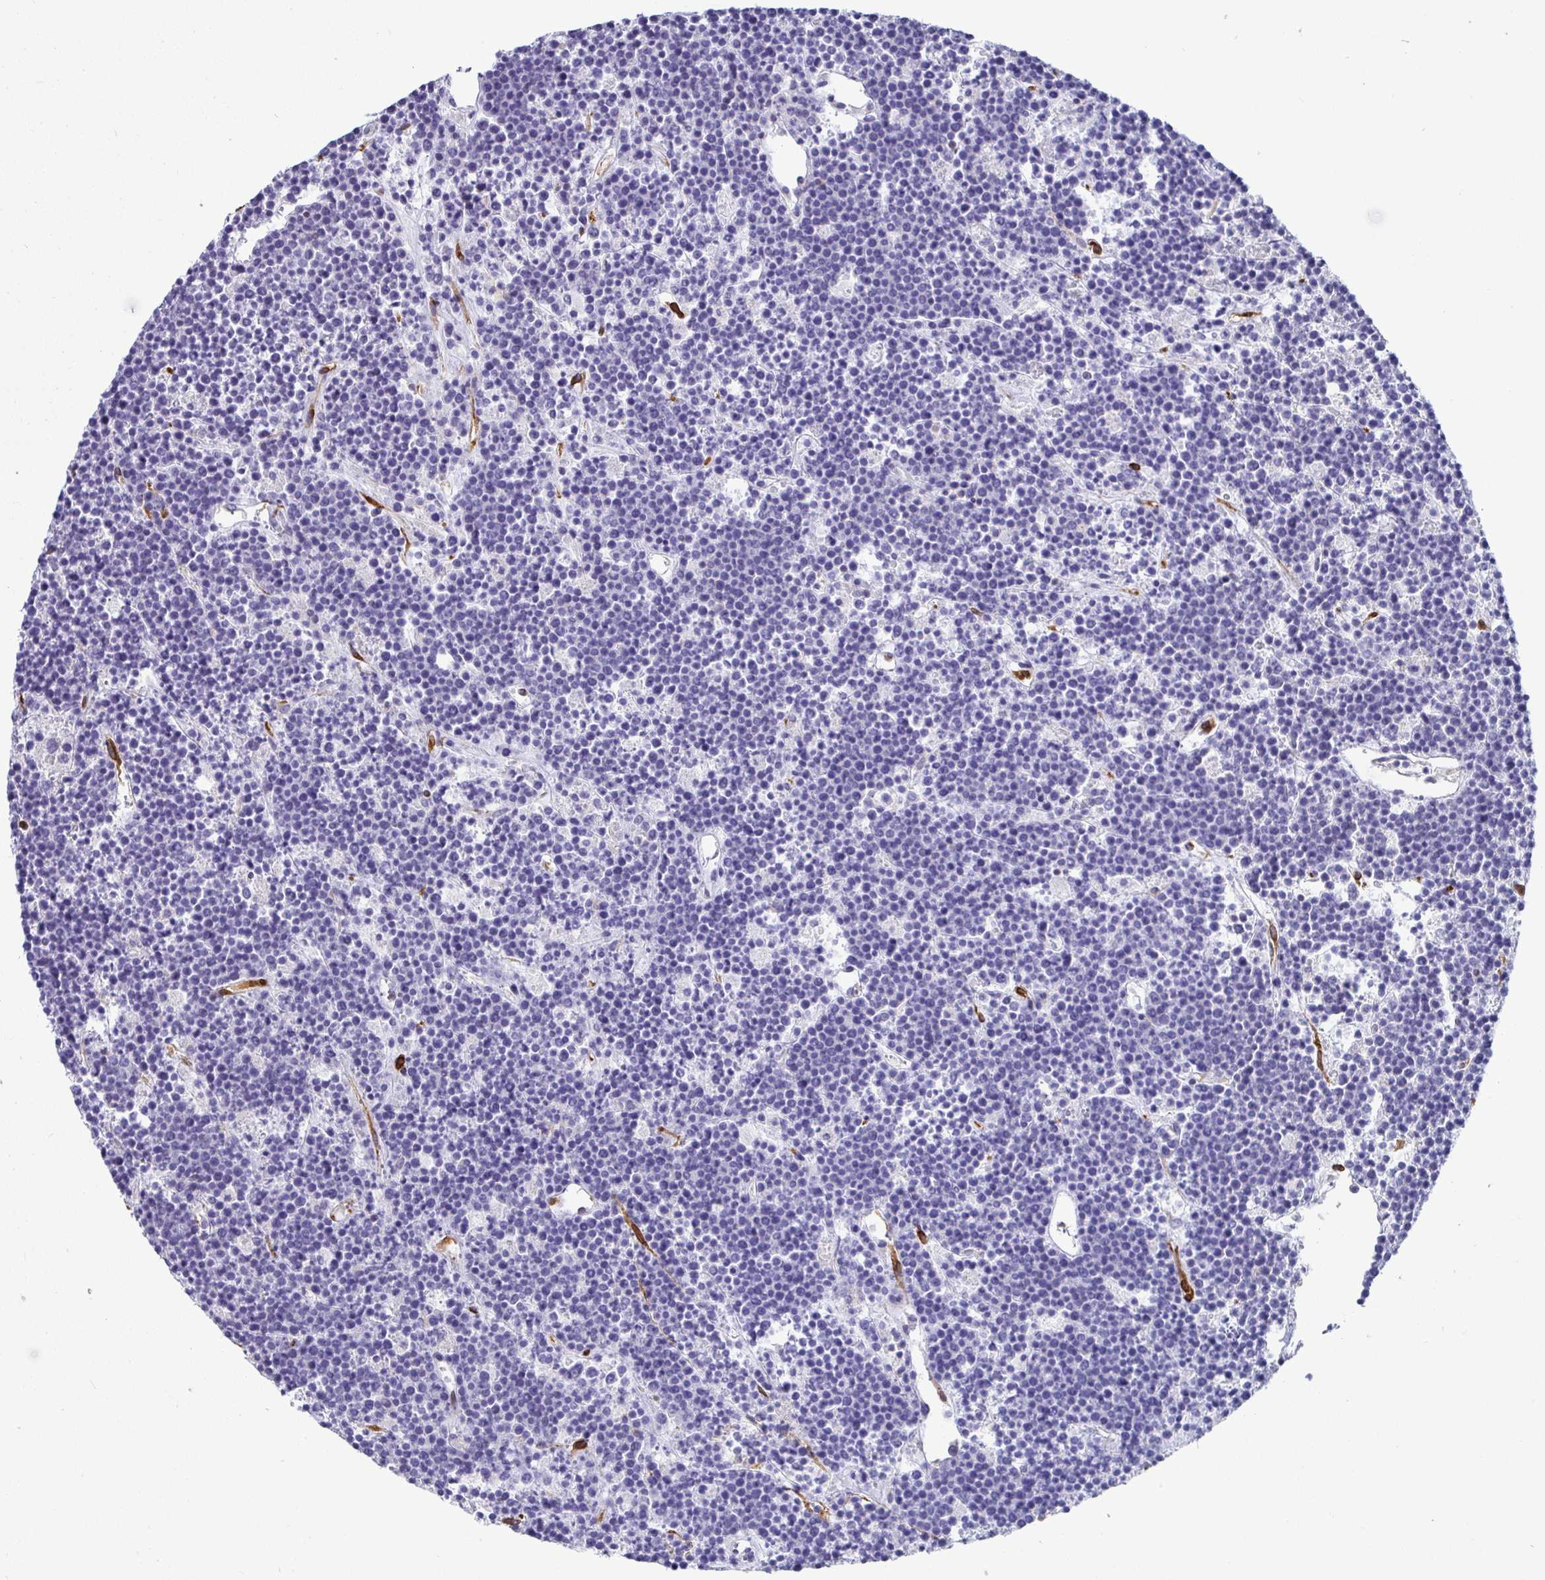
{"staining": {"intensity": "negative", "quantity": "none", "location": "none"}, "tissue": "lymphoma", "cell_type": "Tumor cells", "image_type": "cancer", "snomed": [{"axis": "morphology", "description": "Malignant lymphoma, non-Hodgkin's type, High grade"}, {"axis": "topography", "description": "Ovary"}], "caption": "An immunohistochemistry photomicrograph of lymphoma is shown. There is no staining in tumor cells of lymphoma.", "gene": "TP53I11", "patient": {"sex": "female", "age": 56}}